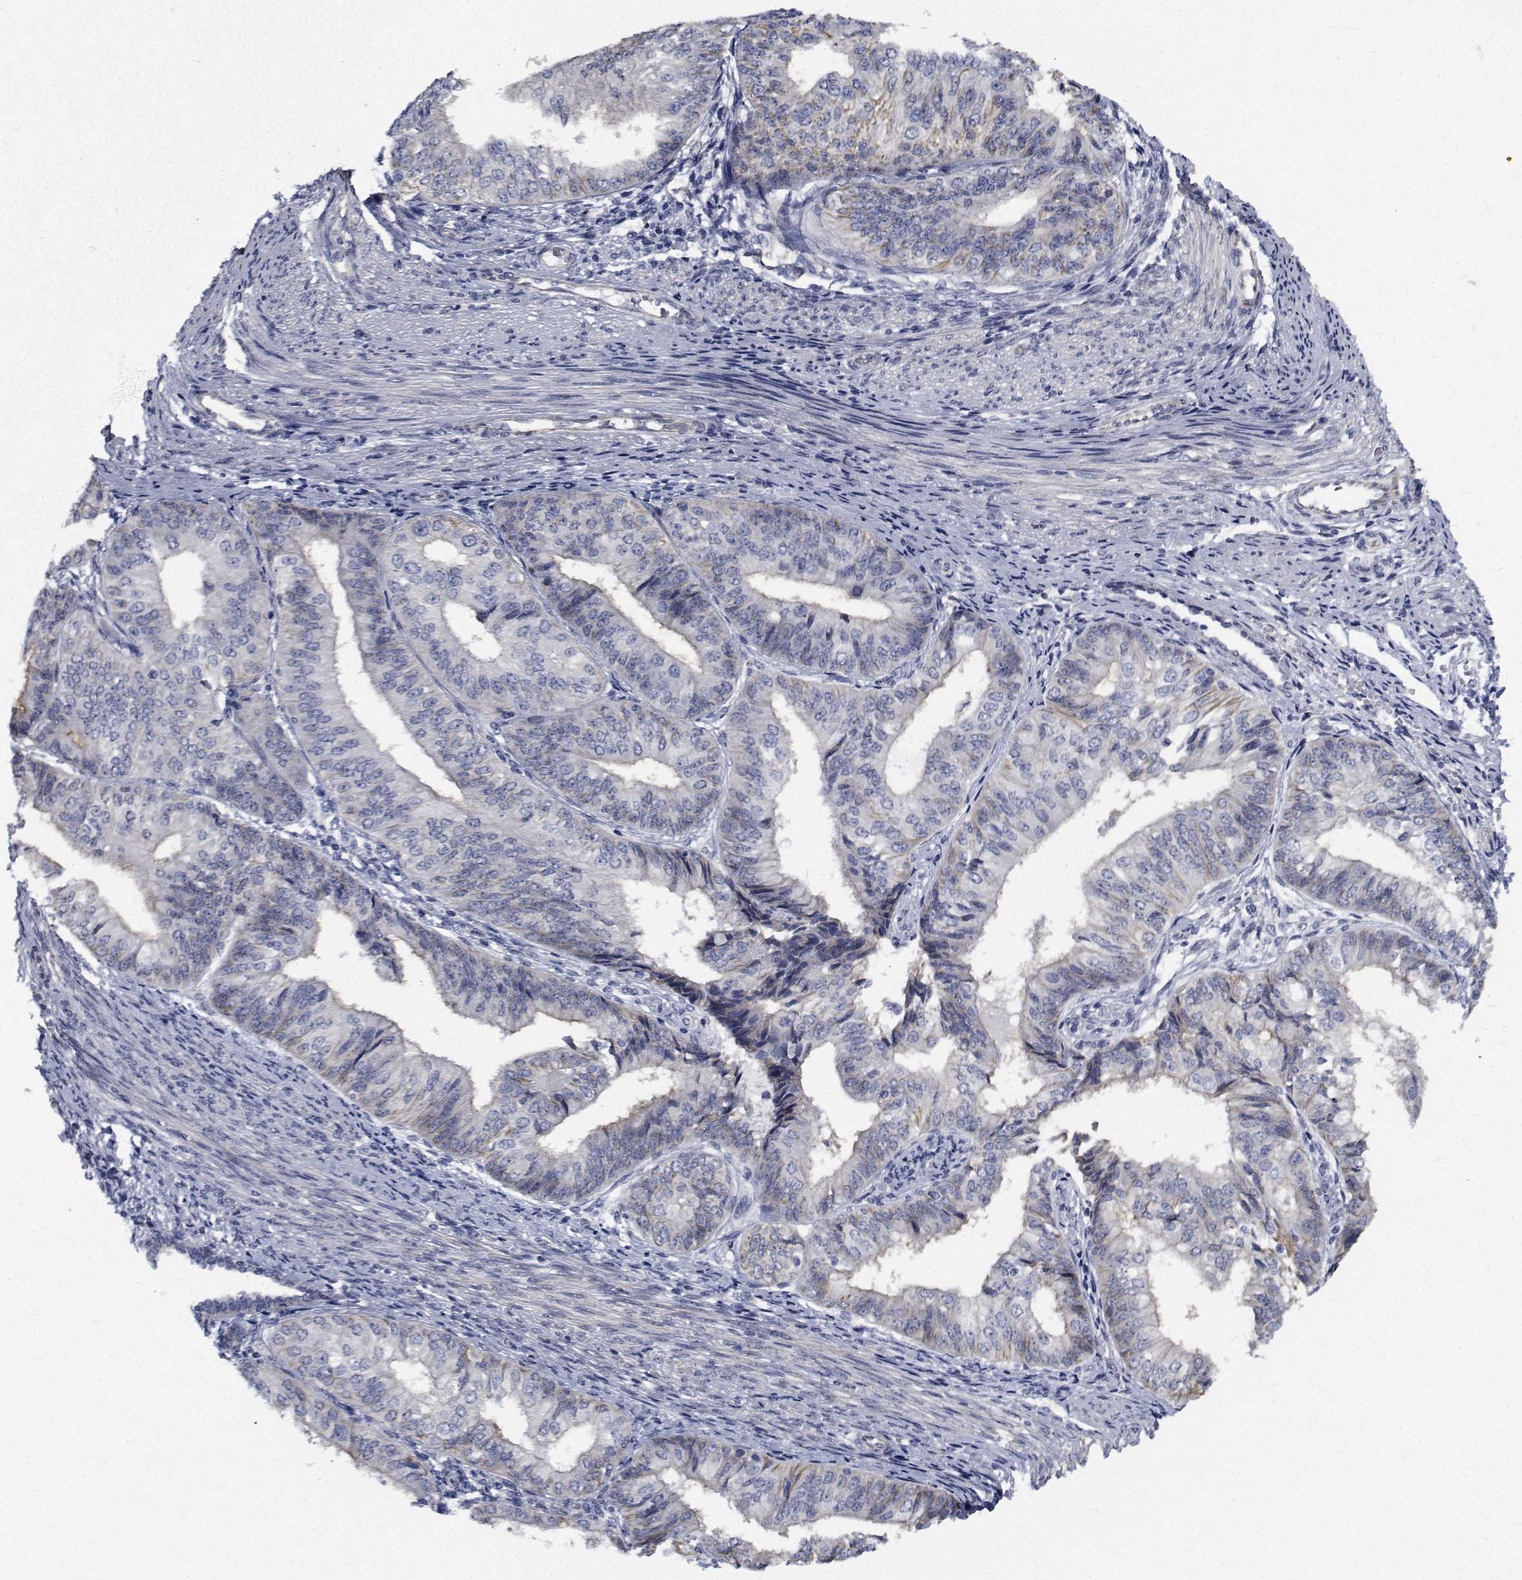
{"staining": {"intensity": "negative", "quantity": "none", "location": "none"}, "tissue": "endometrial cancer", "cell_type": "Tumor cells", "image_type": "cancer", "snomed": [{"axis": "morphology", "description": "Adenocarcinoma, NOS"}, {"axis": "topography", "description": "Endometrium"}], "caption": "This micrograph is of endometrial adenocarcinoma stained with immunohistochemistry (IHC) to label a protein in brown with the nuclei are counter-stained blue. There is no expression in tumor cells.", "gene": "TTBK1", "patient": {"sex": "female", "age": 58}}